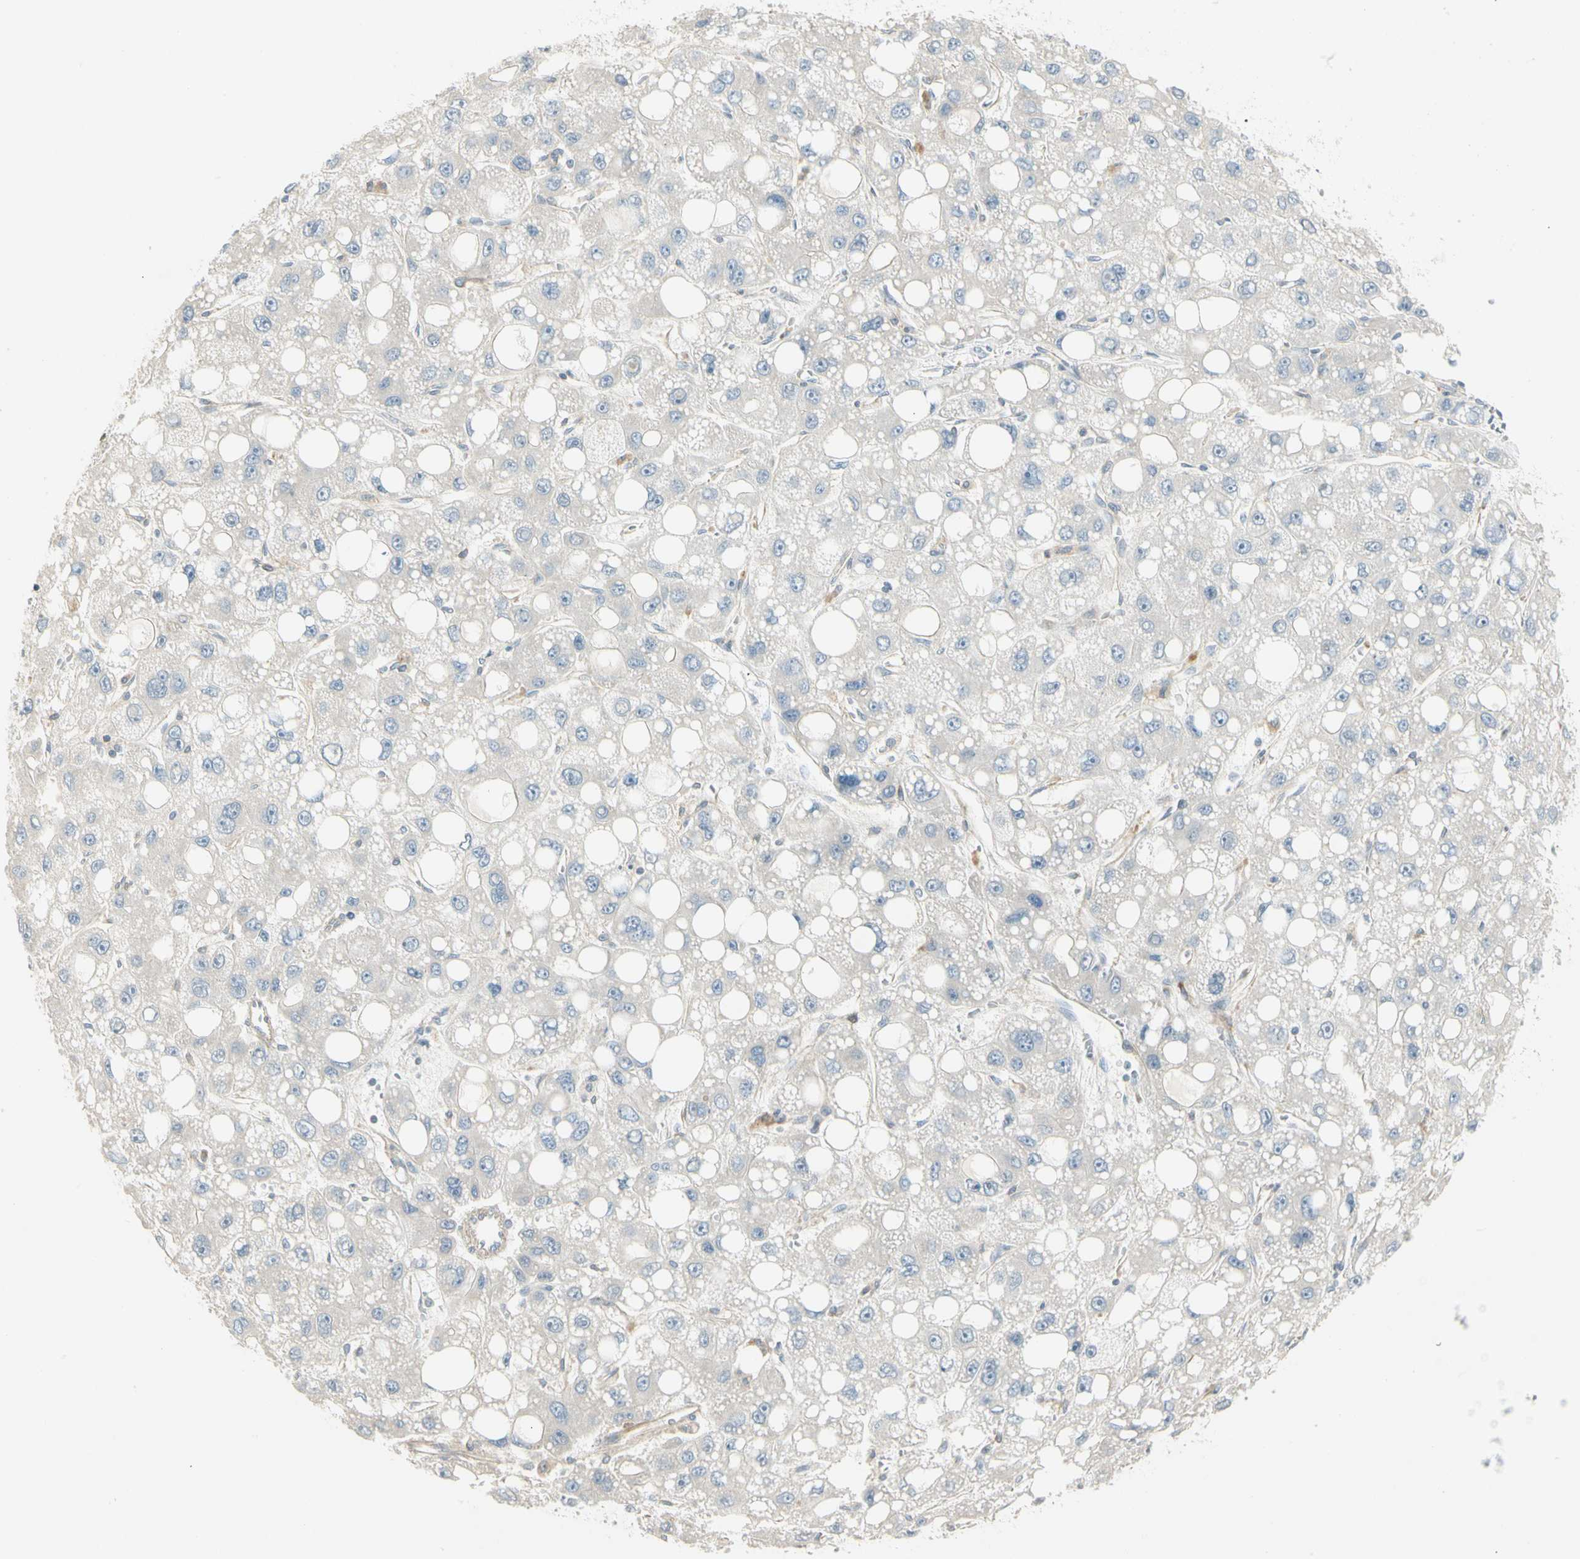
{"staining": {"intensity": "negative", "quantity": "none", "location": "none"}, "tissue": "liver cancer", "cell_type": "Tumor cells", "image_type": "cancer", "snomed": [{"axis": "morphology", "description": "Carcinoma, Hepatocellular, NOS"}, {"axis": "topography", "description": "Liver"}], "caption": "High magnification brightfield microscopy of liver cancer stained with DAB (brown) and counterstained with hematoxylin (blue): tumor cells show no significant expression. The staining was performed using DAB to visualize the protein expression in brown, while the nuclei were stained in blue with hematoxylin (Magnification: 20x).", "gene": "ADGRA3", "patient": {"sex": "male", "age": 55}}